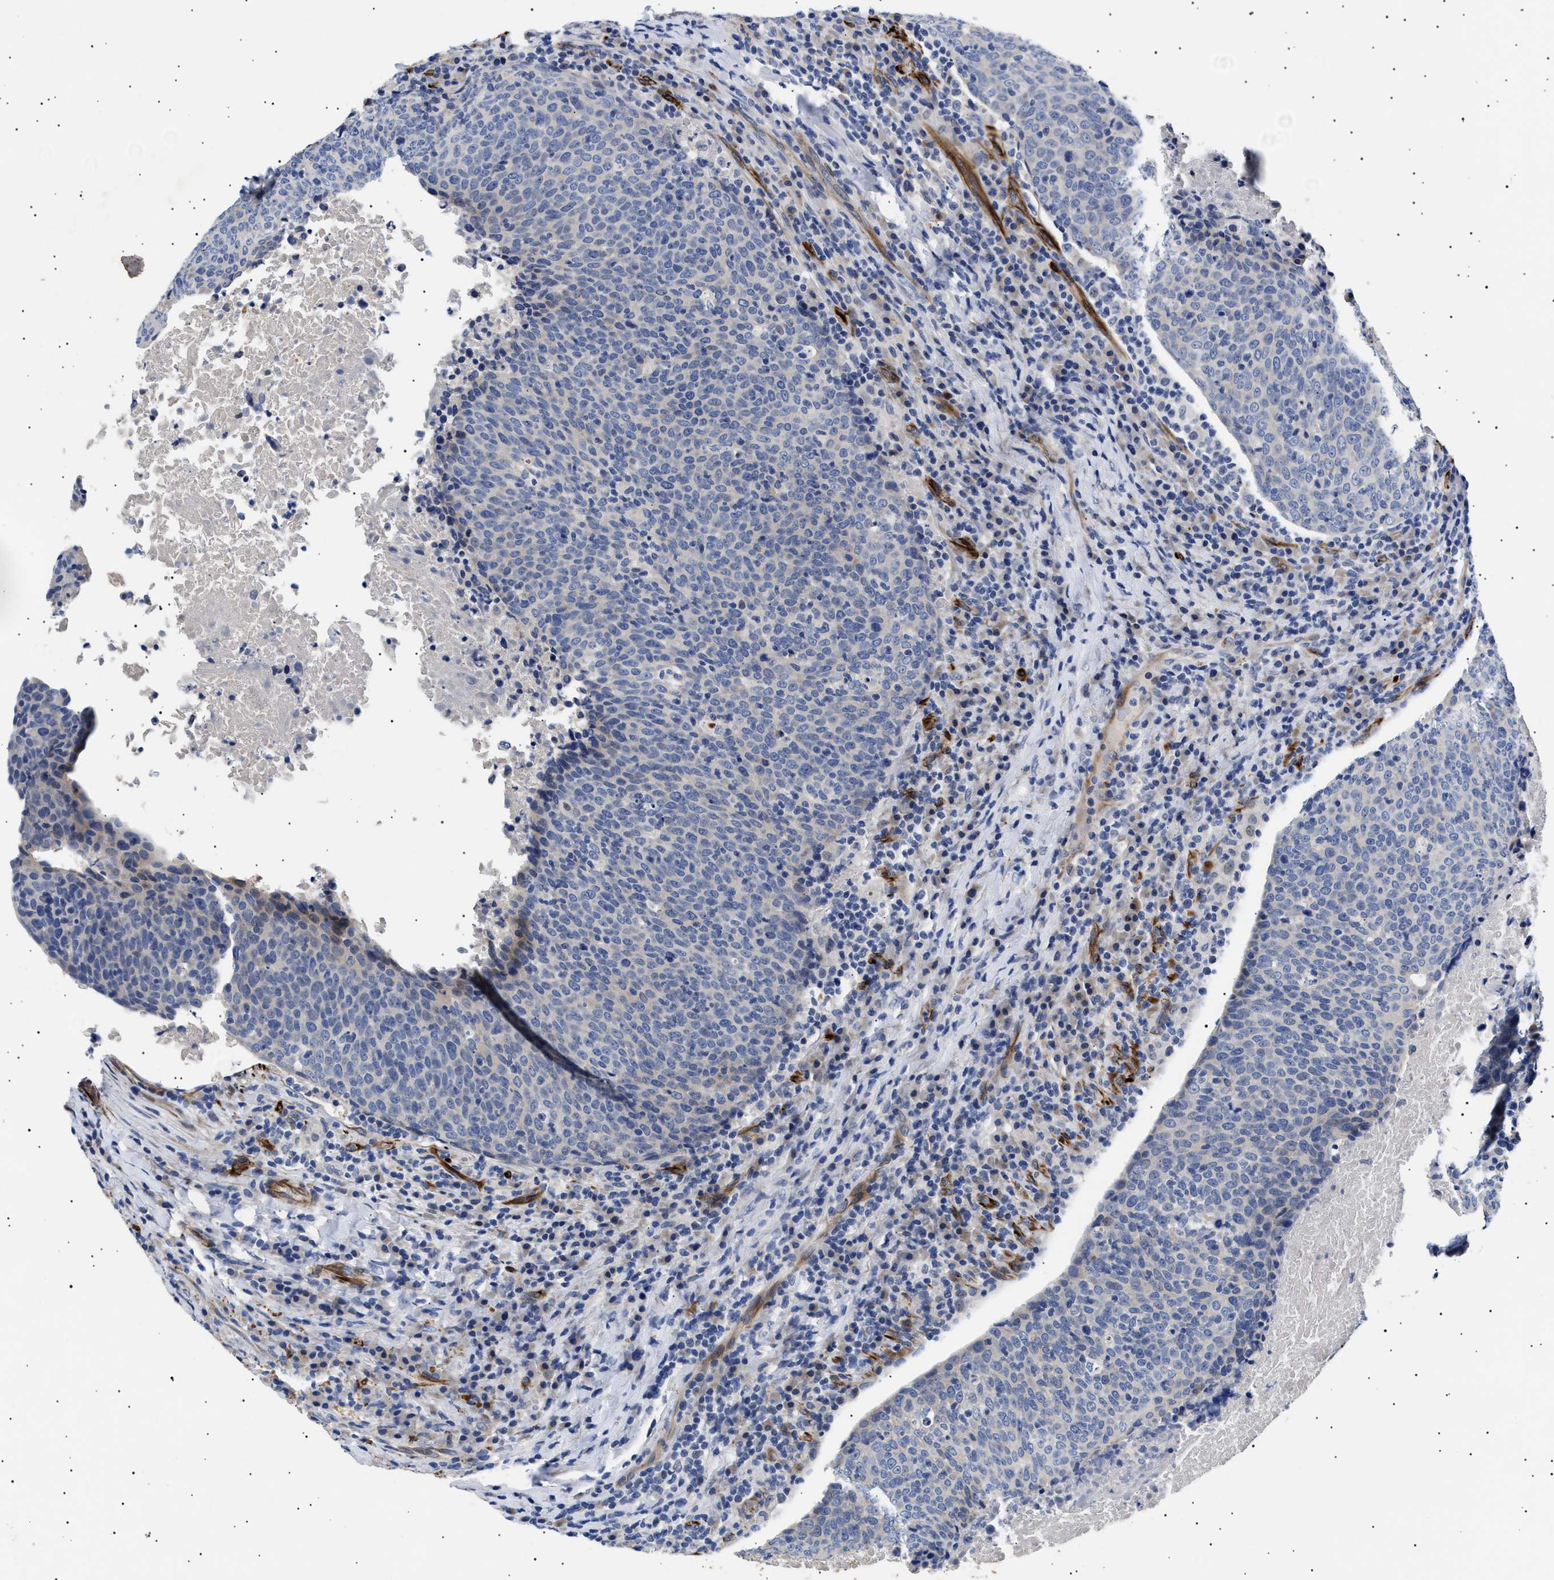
{"staining": {"intensity": "negative", "quantity": "none", "location": "none"}, "tissue": "head and neck cancer", "cell_type": "Tumor cells", "image_type": "cancer", "snomed": [{"axis": "morphology", "description": "Squamous cell carcinoma, NOS"}, {"axis": "morphology", "description": "Squamous cell carcinoma, metastatic, NOS"}, {"axis": "topography", "description": "Lymph node"}, {"axis": "topography", "description": "Head-Neck"}], "caption": "Immunohistochemistry photomicrograph of neoplastic tissue: human head and neck cancer (metastatic squamous cell carcinoma) stained with DAB exhibits no significant protein expression in tumor cells.", "gene": "OLFML2A", "patient": {"sex": "male", "age": 62}}